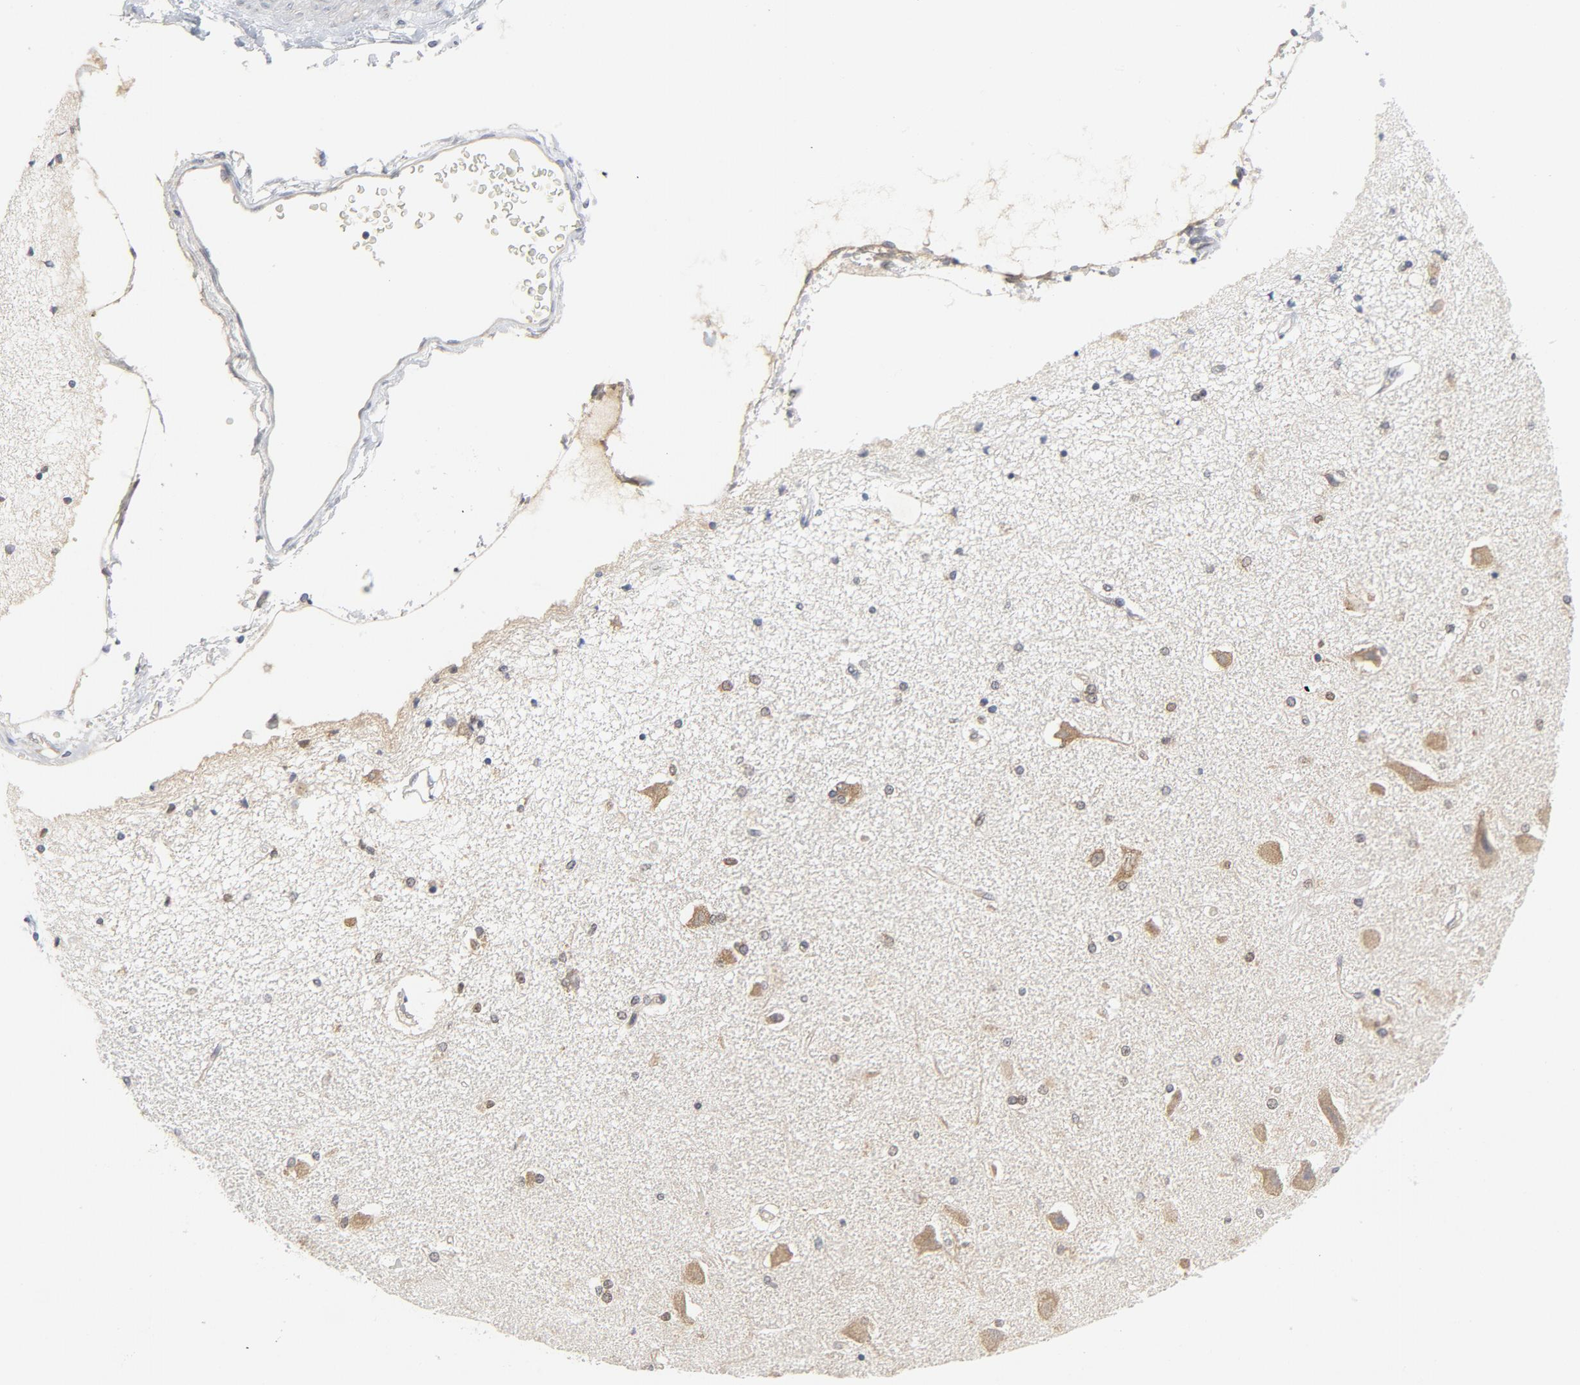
{"staining": {"intensity": "moderate", "quantity": "25%-75%", "location": "cytoplasmic/membranous"}, "tissue": "hippocampus", "cell_type": "Glial cells", "image_type": "normal", "snomed": [{"axis": "morphology", "description": "Normal tissue, NOS"}, {"axis": "topography", "description": "Hippocampus"}], "caption": "Immunohistochemical staining of unremarkable hippocampus reveals medium levels of moderate cytoplasmic/membranous expression in about 25%-75% of glial cells. (brown staining indicates protein expression, while blue staining denotes nuclei).", "gene": "BAD", "patient": {"sex": "female", "age": 54}}